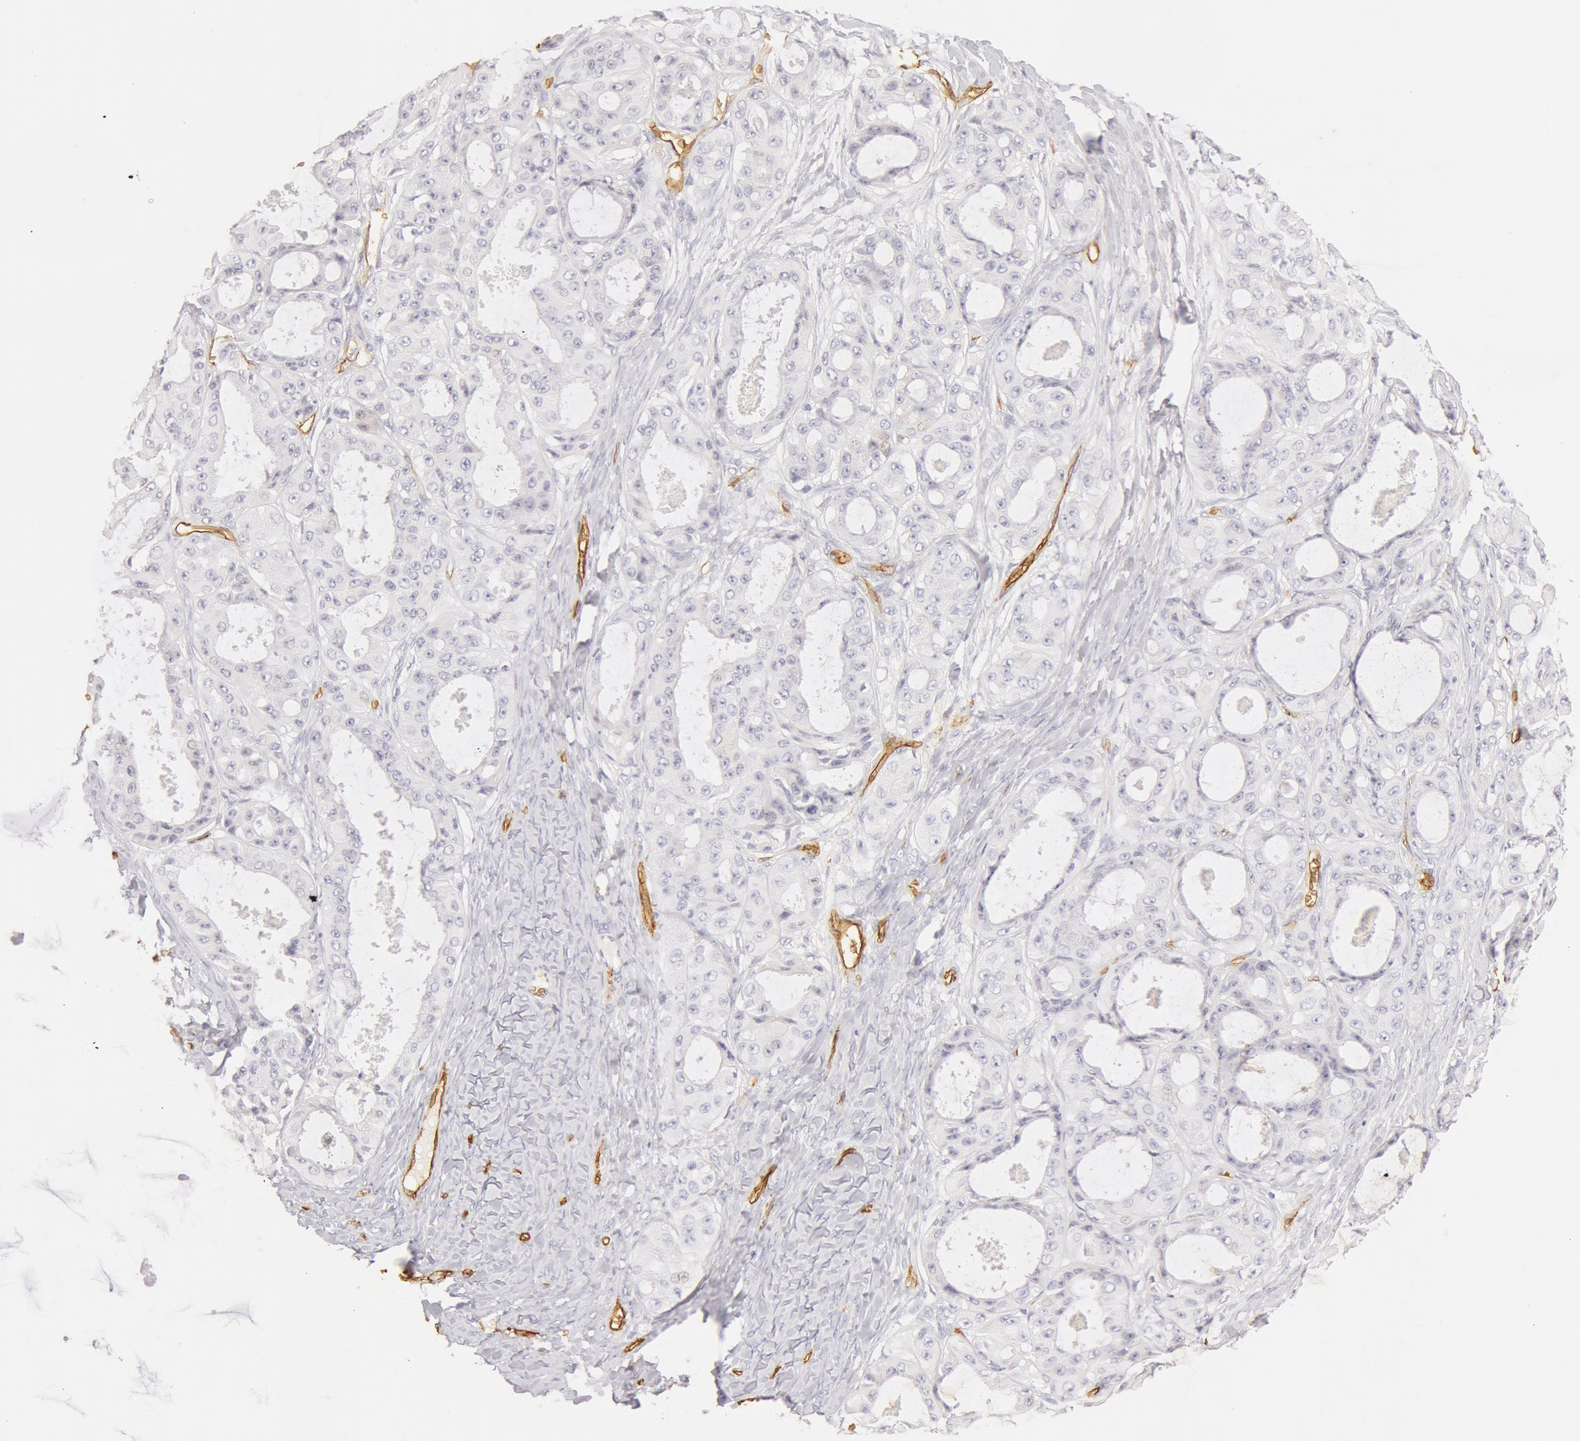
{"staining": {"intensity": "negative", "quantity": "none", "location": "none"}, "tissue": "ovarian cancer", "cell_type": "Tumor cells", "image_type": "cancer", "snomed": [{"axis": "morphology", "description": "Carcinoma, endometroid"}, {"axis": "topography", "description": "Ovary"}], "caption": "Tumor cells are negative for protein expression in human ovarian endometroid carcinoma.", "gene": "AQP1", "patient": {"sex": "female", "age": 61}}